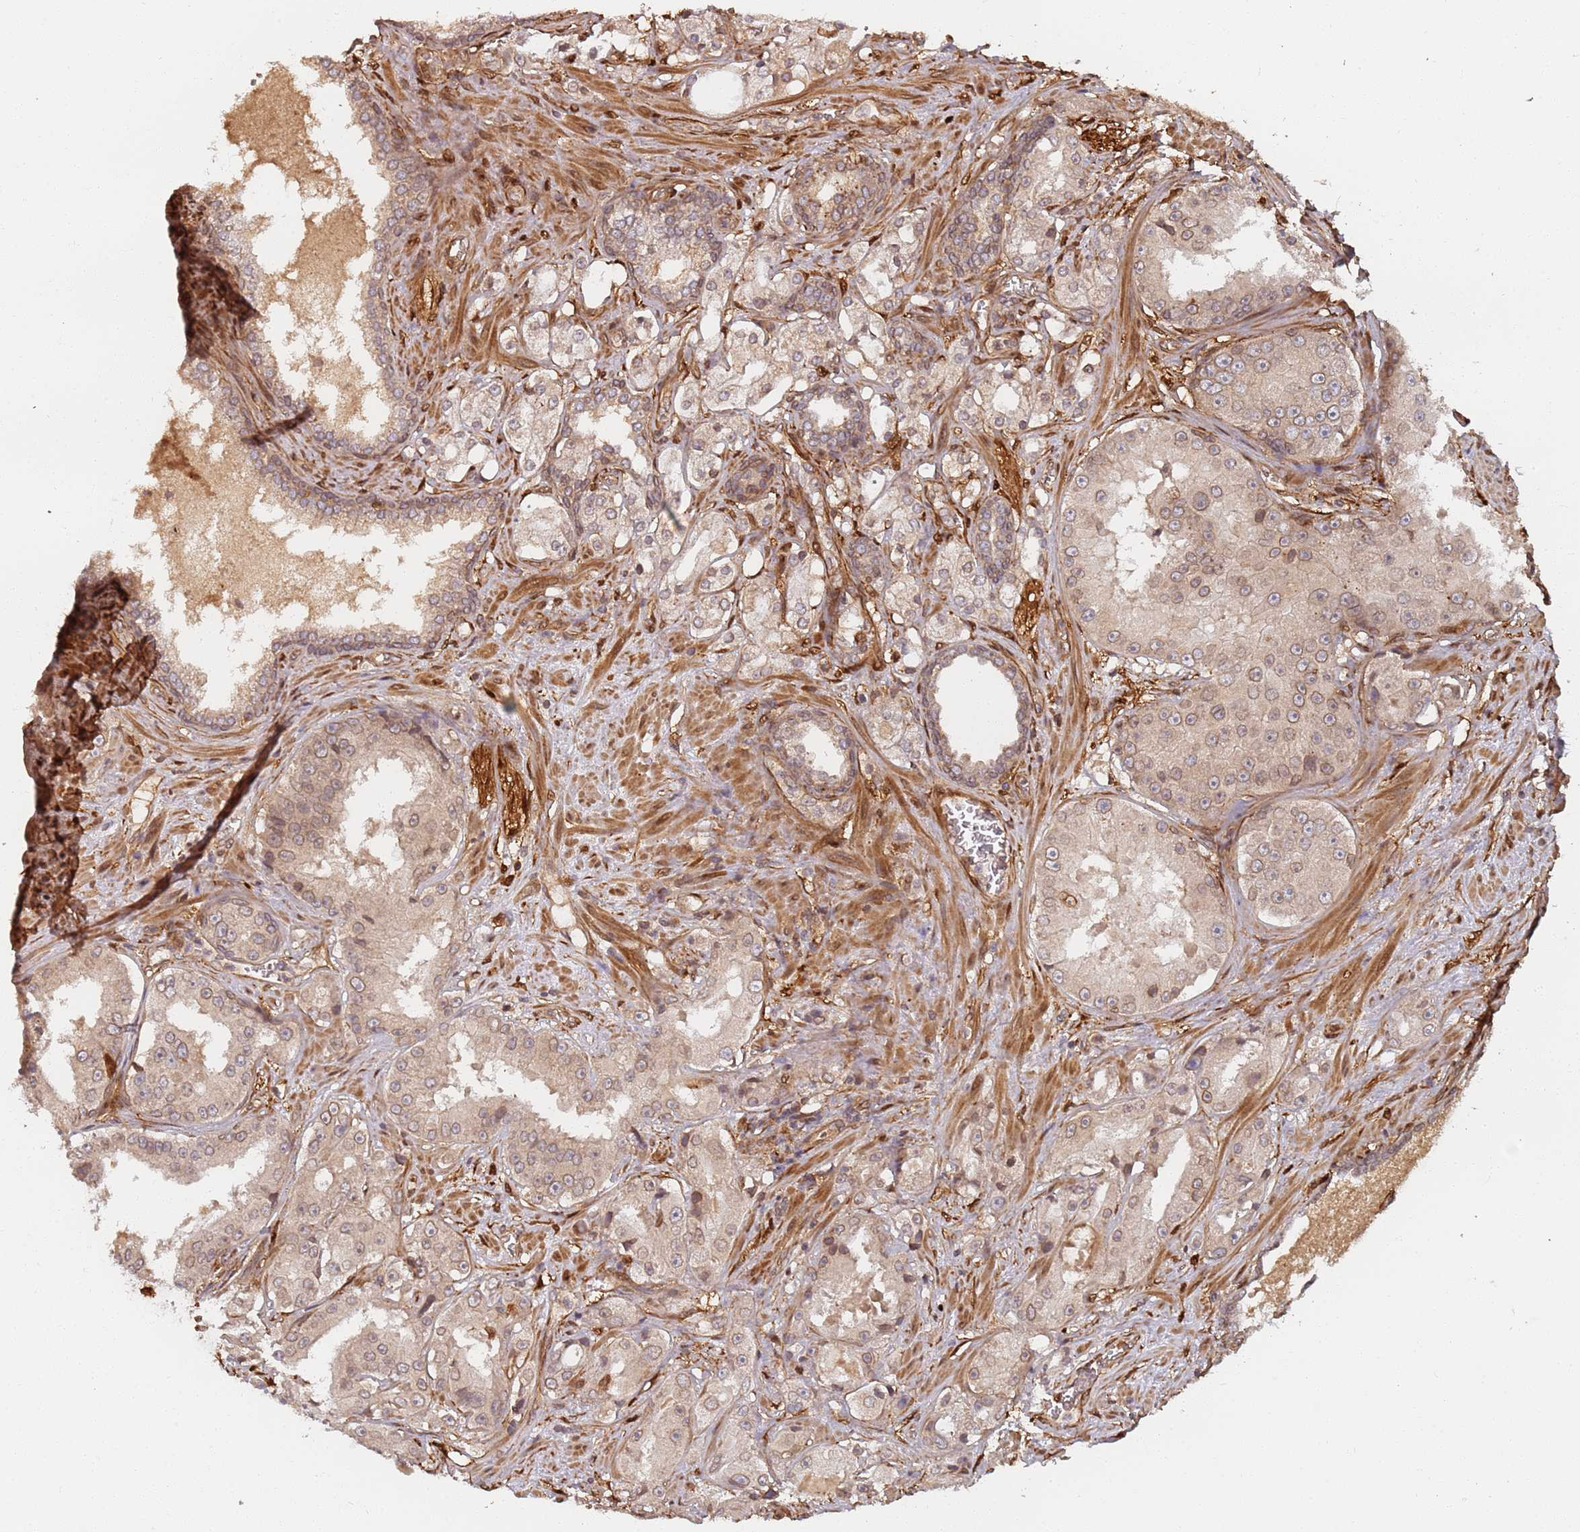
{"staining": {"intensity": "weak", "quantity": "25%-75%", "location": "cytoplasmic/membranous"}, "tissue": "prostate cancer", "cell_type": "Tumor cells", "image_type": "cancer", "snomed": [{"axis": "morphology", "description": "Adenocarcinoma, High grade"}, {"axis": "topography", "description": "Prostate"}], "caption": "Protein staining of prostate cancer tissue reveals weak cytoplasmic/membranous staining in approximately 25%-75% of tumor cells. (Stains: DAB in brown, nuclei in blue, Microscopy: brightfield microscopy at high magnification).", "gene": "SDCCAG8", "patient": {"sex": "male", "age": 73}}